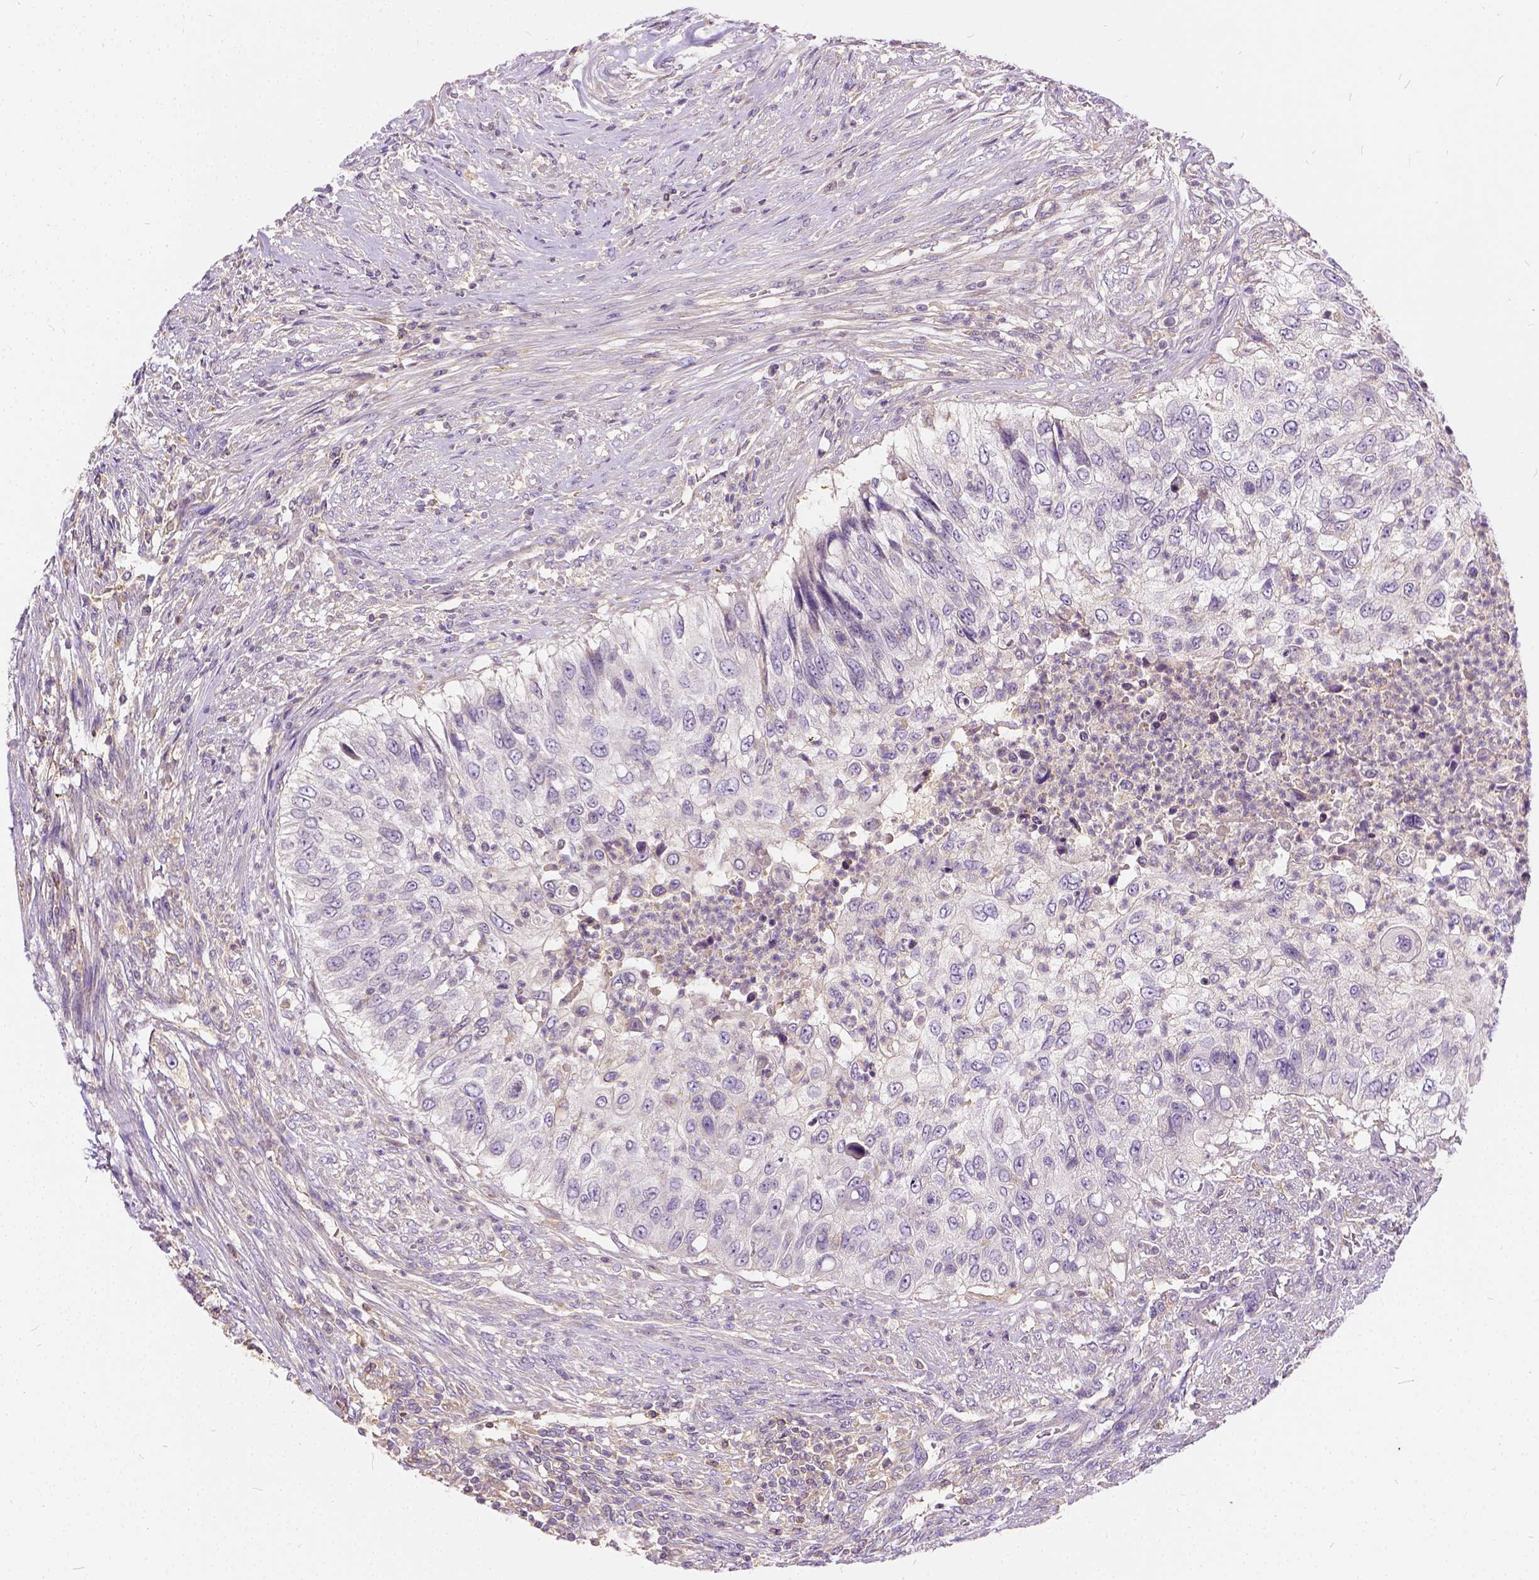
{"staining": {"intensity": "negative", "quantity": "none", "location": "none"}, "tissue": "urothelial cancer", "cell_type": "Tumor cells", "image_type": "cancer", "snomed": [{"axis": "morphology", "description": "Urothelial carcinoma, High grade"}, {"axis": "topography", "description": "Urinary bladder"}], "caption": "Tumor cells show no significant expression in urothelial carcinoma (high-grade). Brightfield microscopy of immunohistochemistry stained with DAB (brown) and hematoxylin (blue), captured at high magnification.", "gene": "CADM4", "patient": {"sex": "female", "age": 60}}